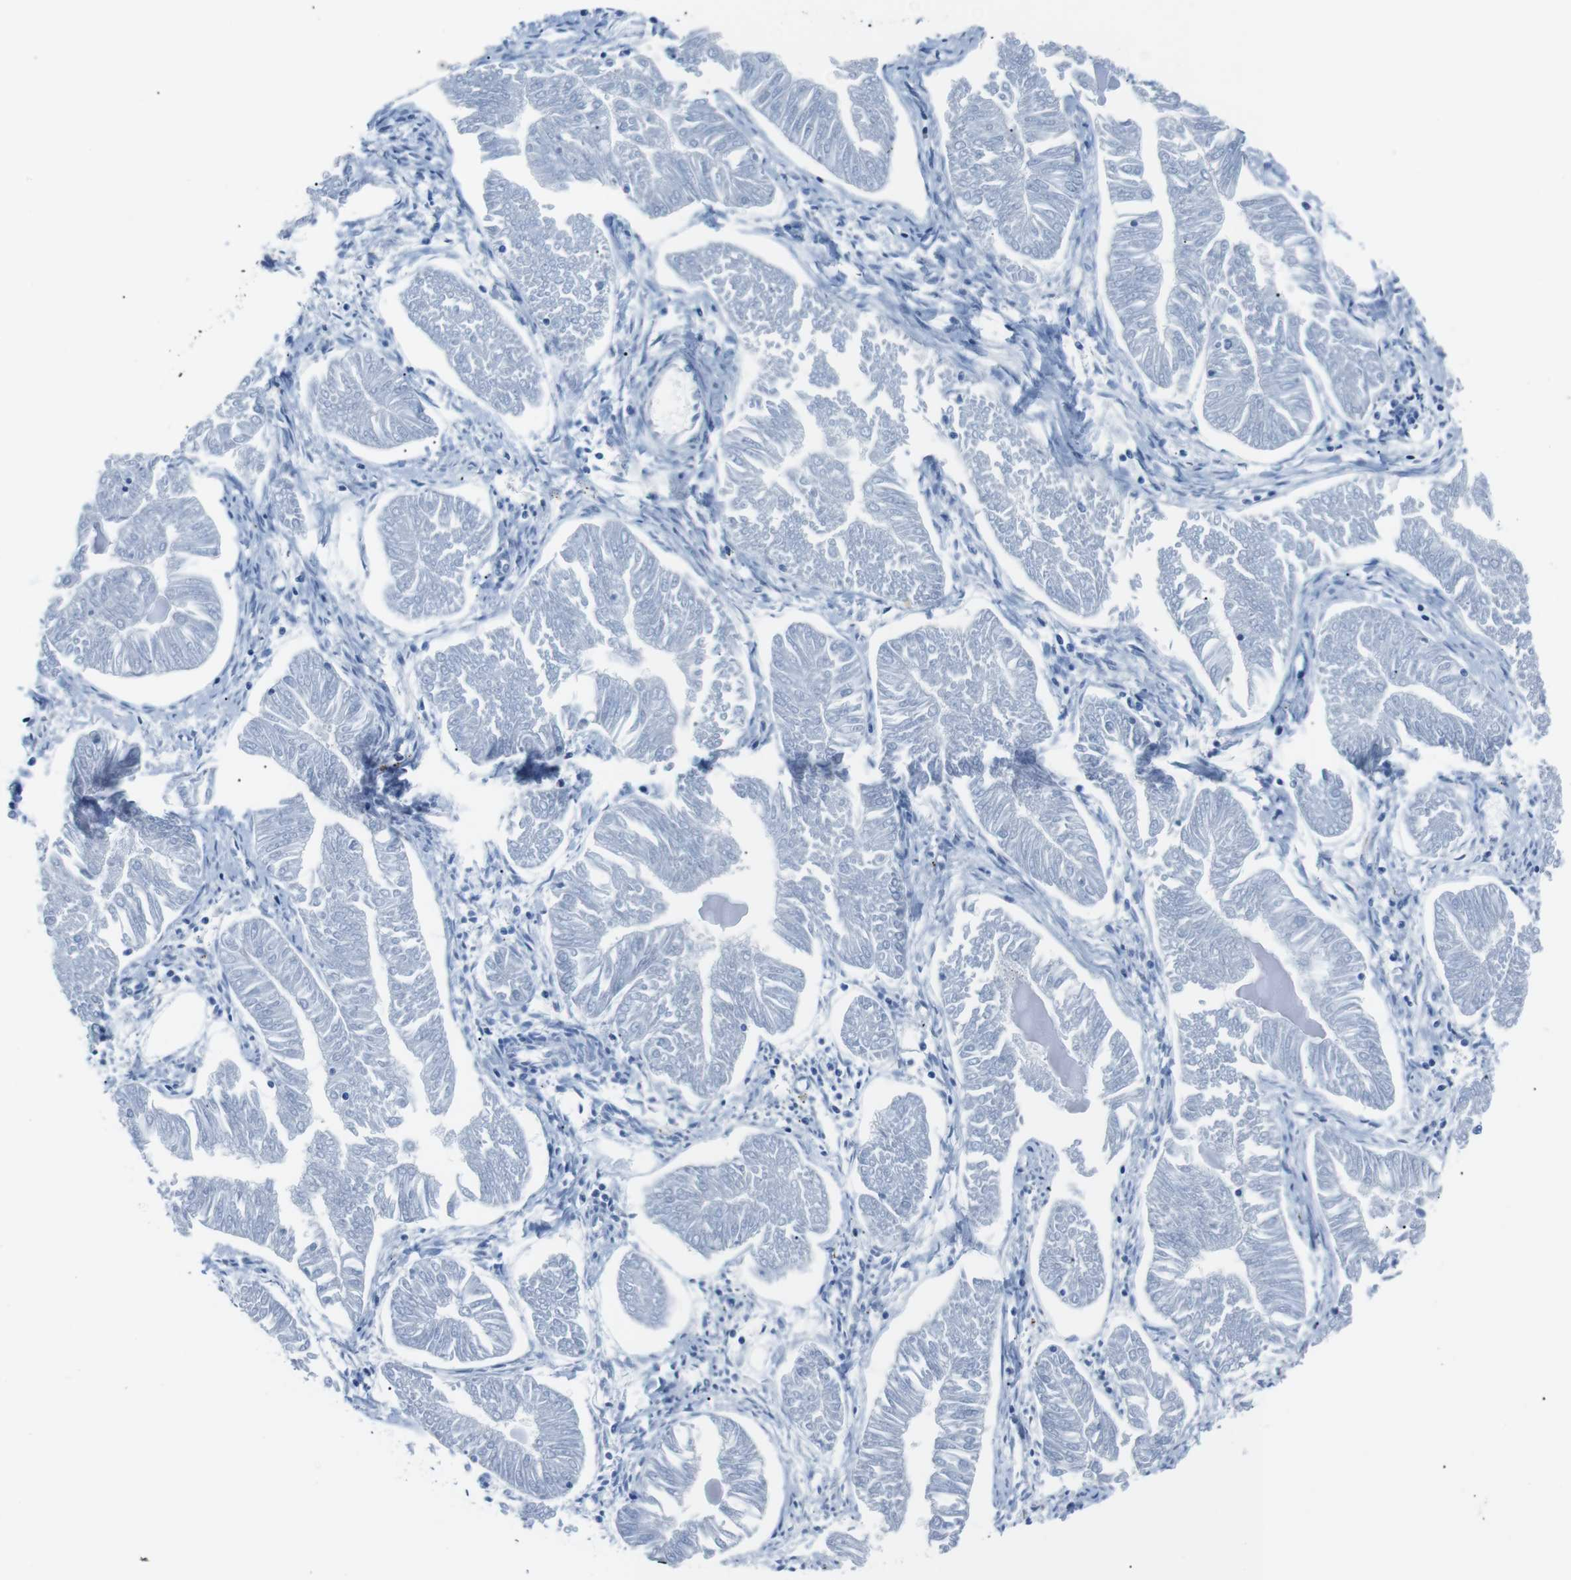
{"staining": {"intensity": "negative", "quantity": "none", "location": "none"}, "tissue": "endometrial cancer", "cell_type": "Tumor cells", "image_type": "cancer", "snomed": [{"axis": "morphology", "description": "Adenocarcinoma, NOS"}, {"axis": "topography", "description": "Endometrium"}], "caption": "Endometrial adenocarcinoma stained for a protein using IHC exhibits no staining tumor cells.", "gene": "MUC2", "patient": {"sex": "female", "age": 53}}